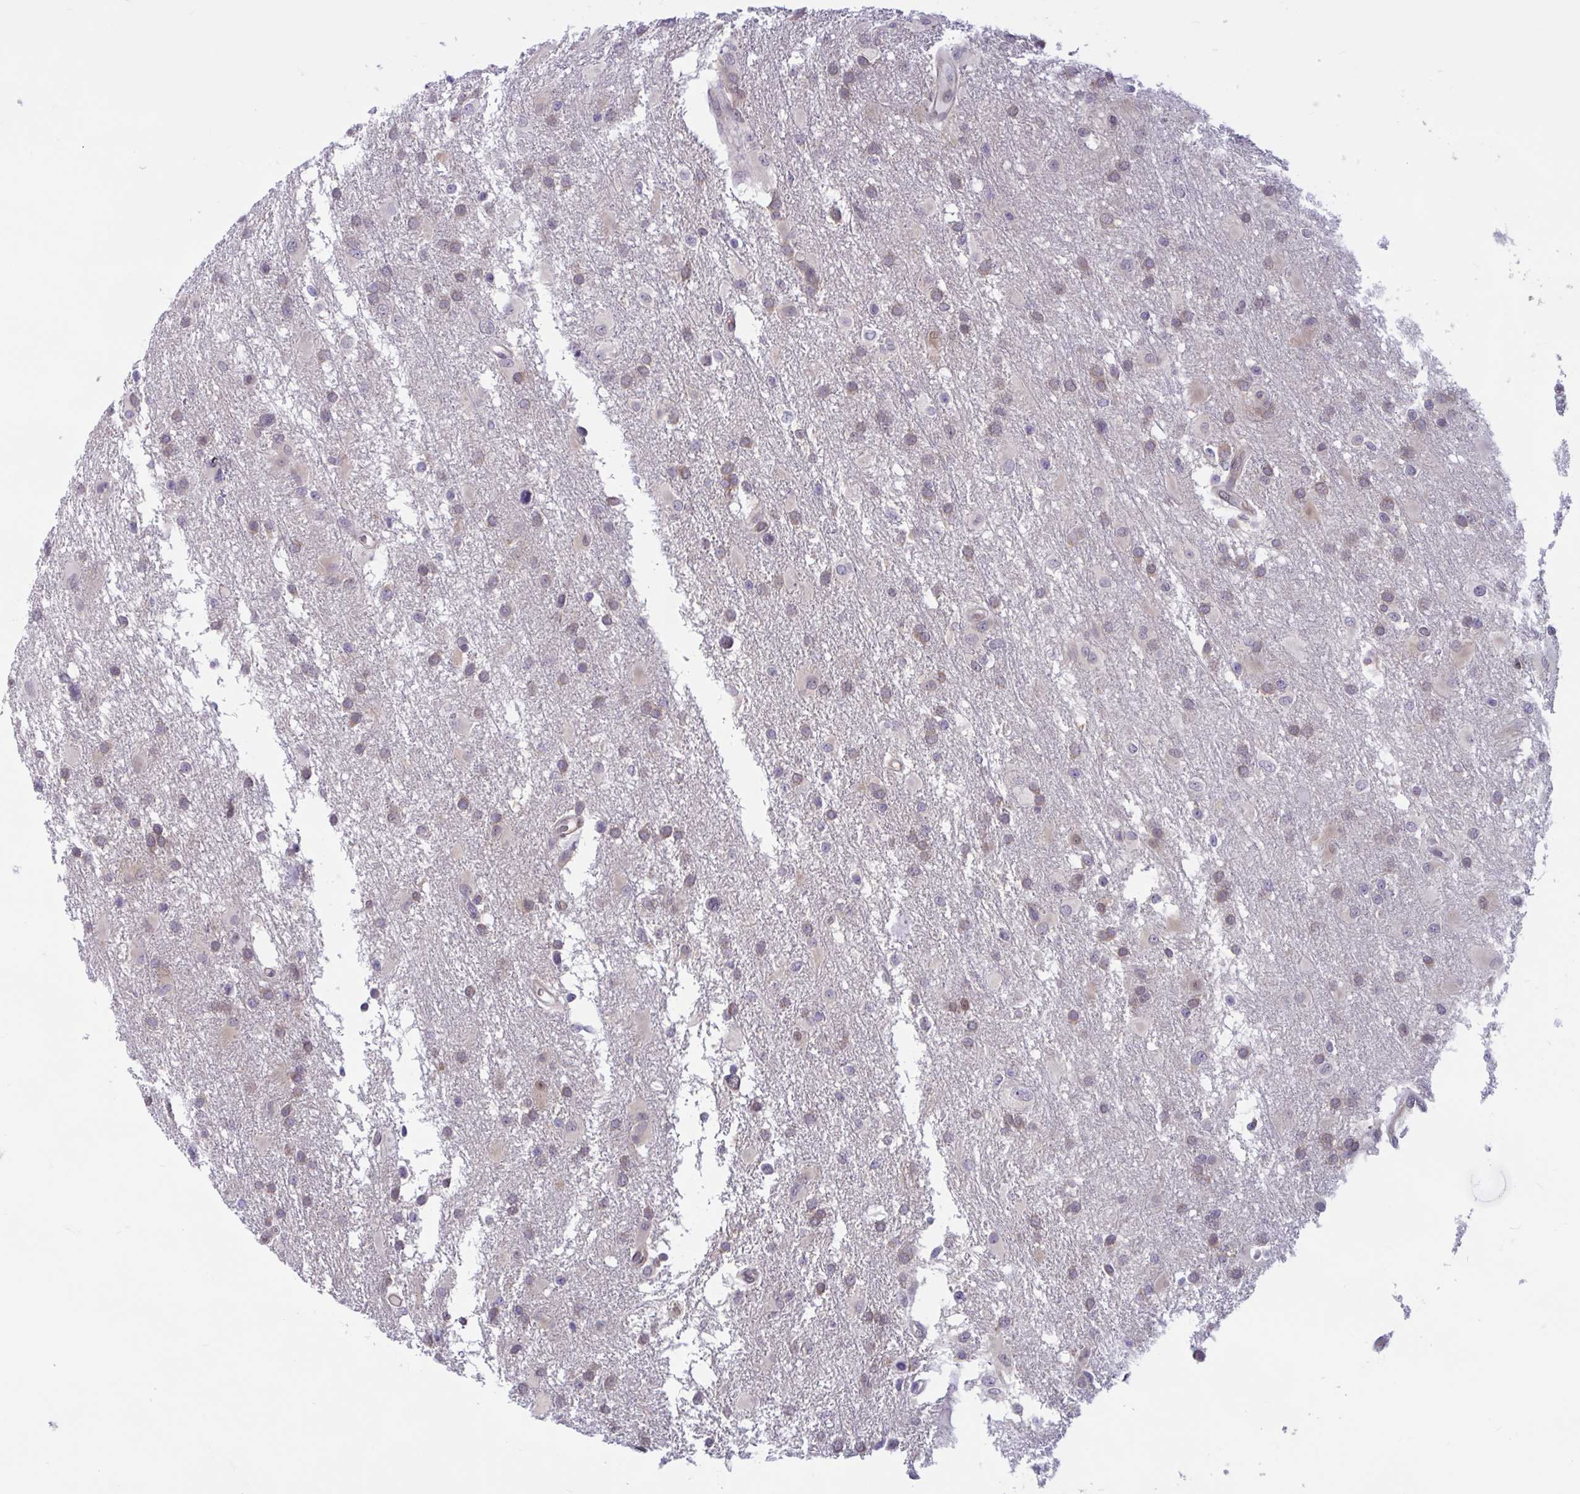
{"staining": {"intensity": "weak", "quantity": "25%-75%", "location": "cytoplasmic/membranous,nuclear"}, "tissue": "glioma", "cell_type": "Tumor cells", "image_type": "cancer", "snomed": [{"axis": "morphology", "description": "Glioma, malignant, High grade"}, {"axis": "topography", "description": "Brain"}], "caption": "Protein staining of high-grade glioma (malignant) tissue exhibits weak cytoplasmic/membranous and nuclear staining in about 25%-75% of tumor cells.", "gene": "TSN", "patient": {"sex": "male", "age": 53}}